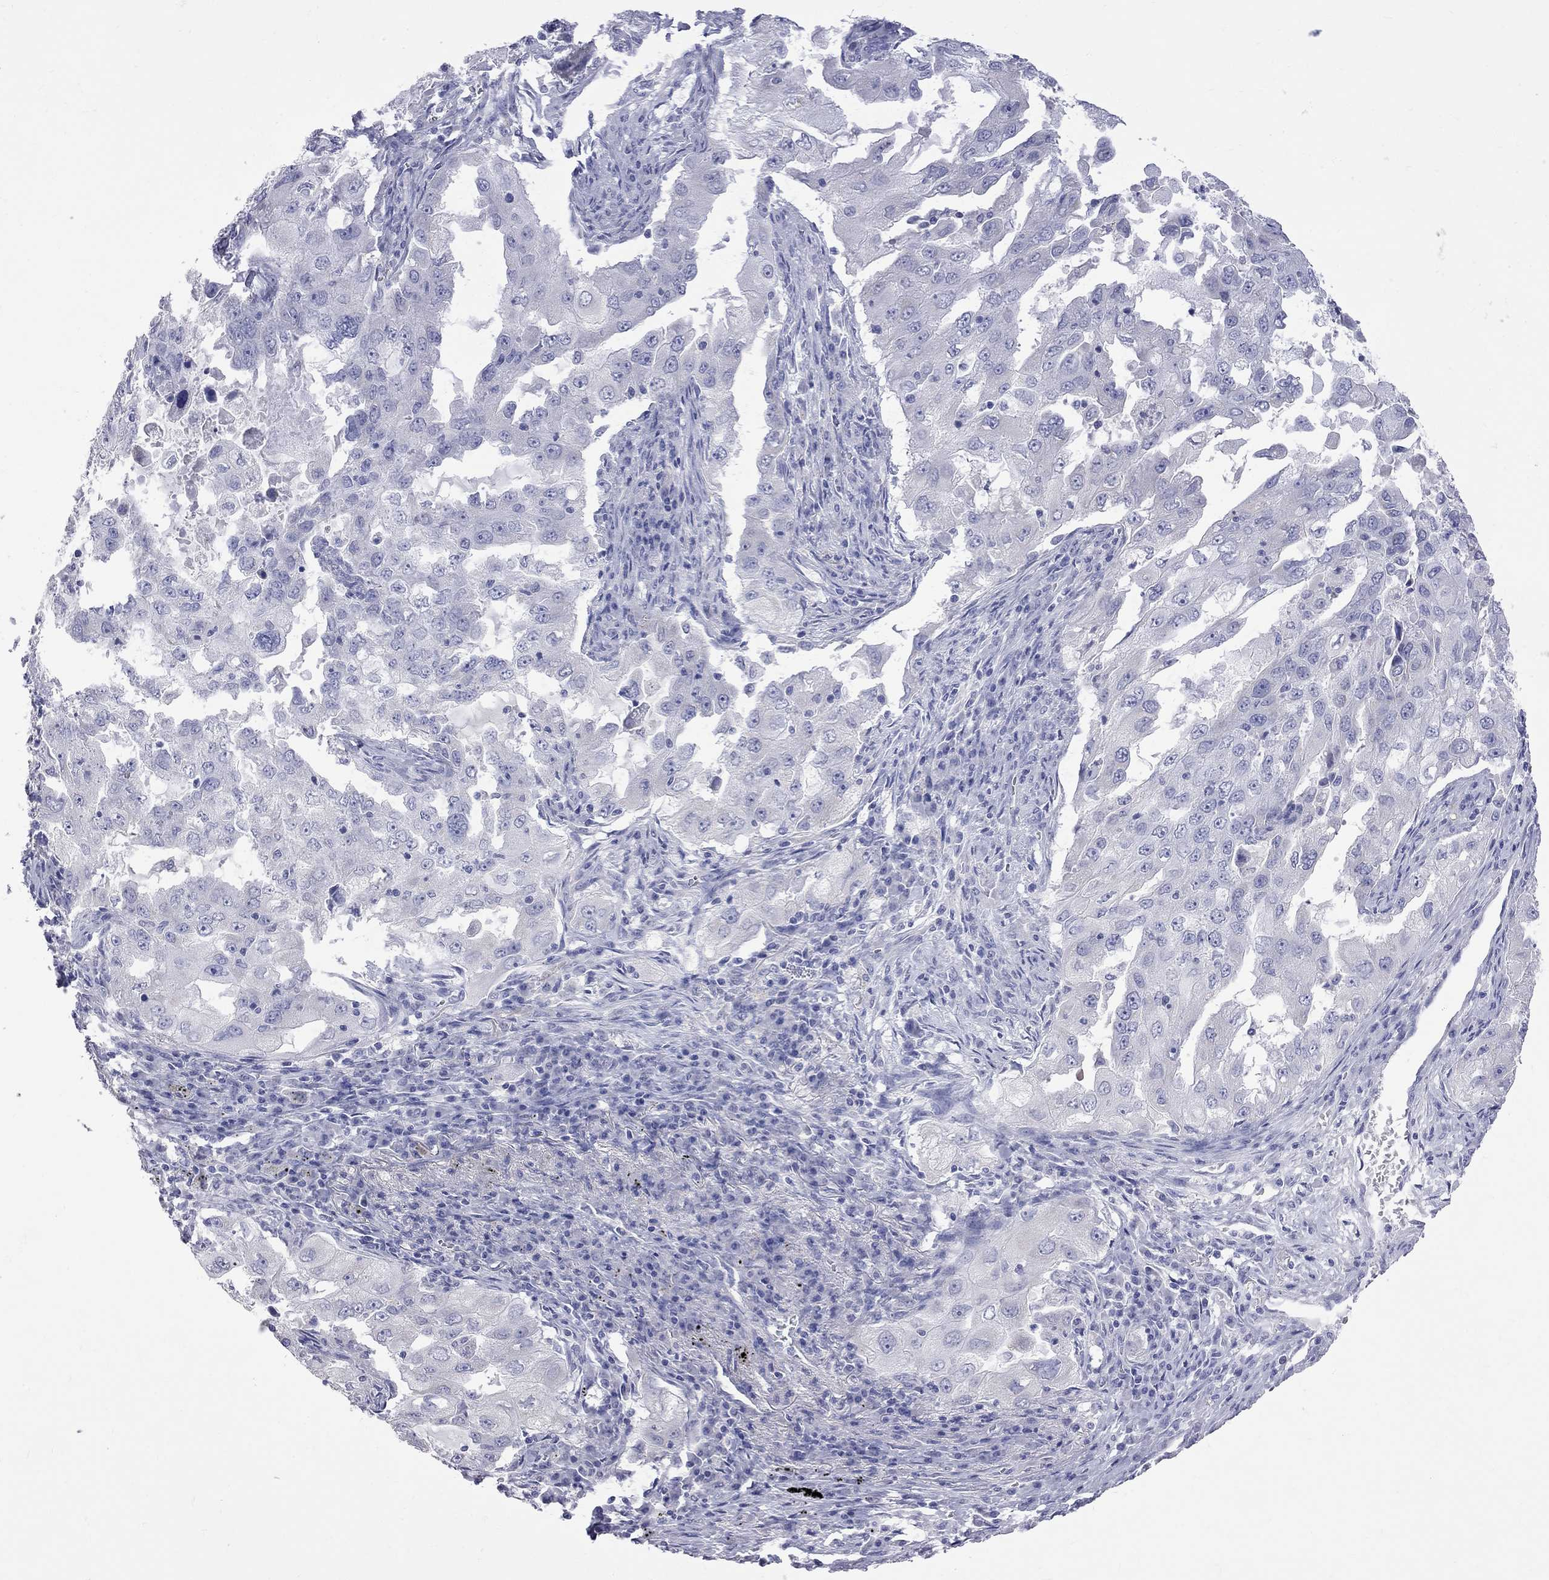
{"staining": {"intensity": "negative", "quantity": "none", "location": "none"}, "tissue": "lung cancer", "cell_type": "Tumor cells", "image_type": "cancer", "snomed": [{"axis": "morphology", "description": "Adenocarcinoma, NOS"}, {"axis": "topography", "description": "Lung"}], "caption": "Histopathology image shows no significant protein positivity in tumor cells of lung adenocarcinoma. Brightfield microscopy of immunohistochemistry stained with DAB (brown) and hematoxylin (blue), captured at high magnification.", "gene": "KCND2", "patient": {"sex": "female", "age": 61}}